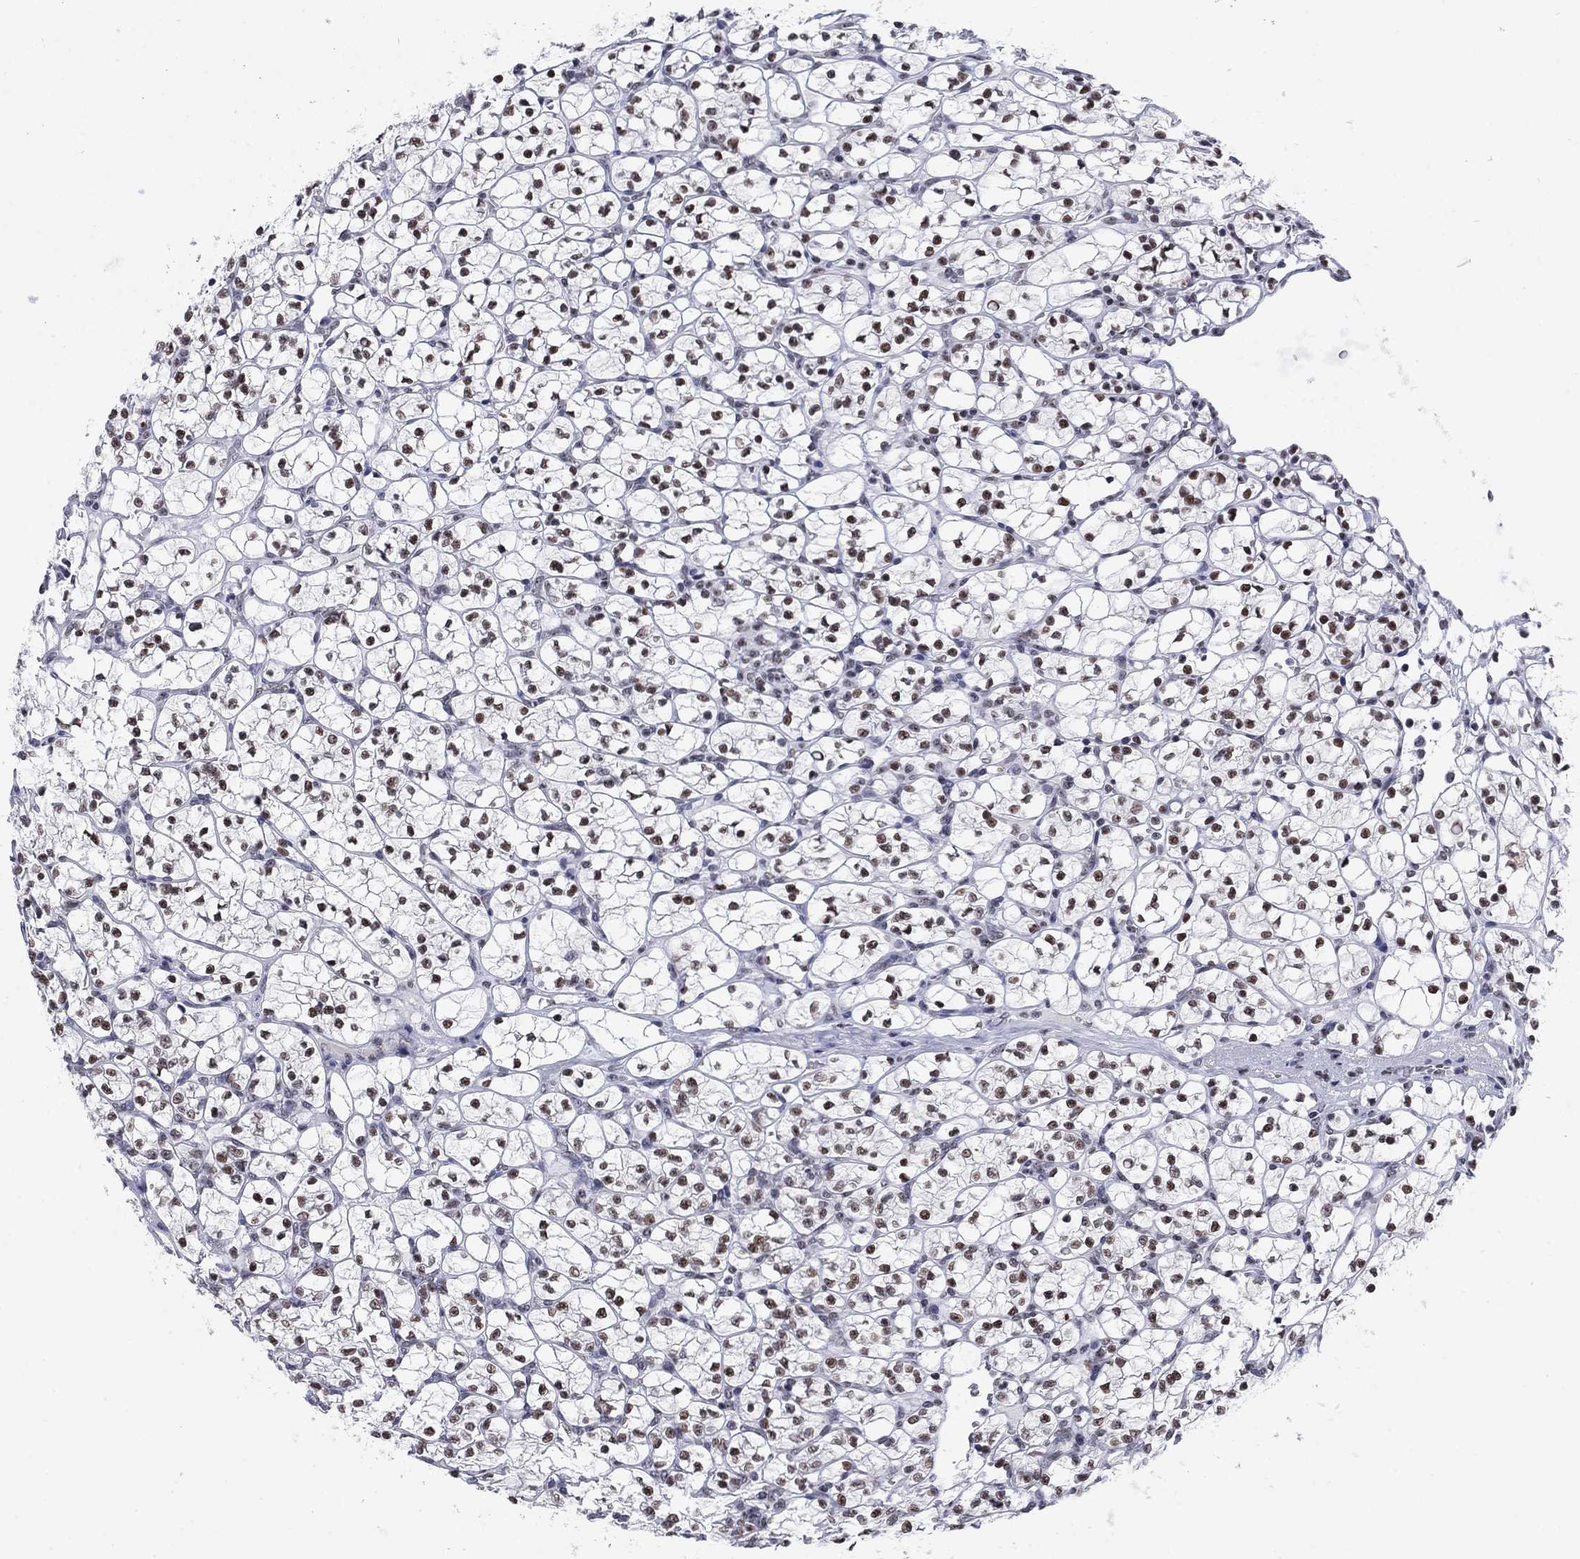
{"staining": {"intensity": "moderate", "quantity": ">75%", "location": "nuclear"}, "tissue": "renal cancer", "cell_type": "Tumor cells", "image_type": "cancer", "snomed": [{"axis": "morphology", "description": "Adenocarcinoma, NOS"}, {"axis": "topography", "description": "Kidney"}], "caption": "Human renal cancer stained for a protein (brown) exhibits moderate nuclear positive staining in about >75% of tumor cells.", "gene": "CSRNP3", "patient": {"sex": "female", "age": 89}}